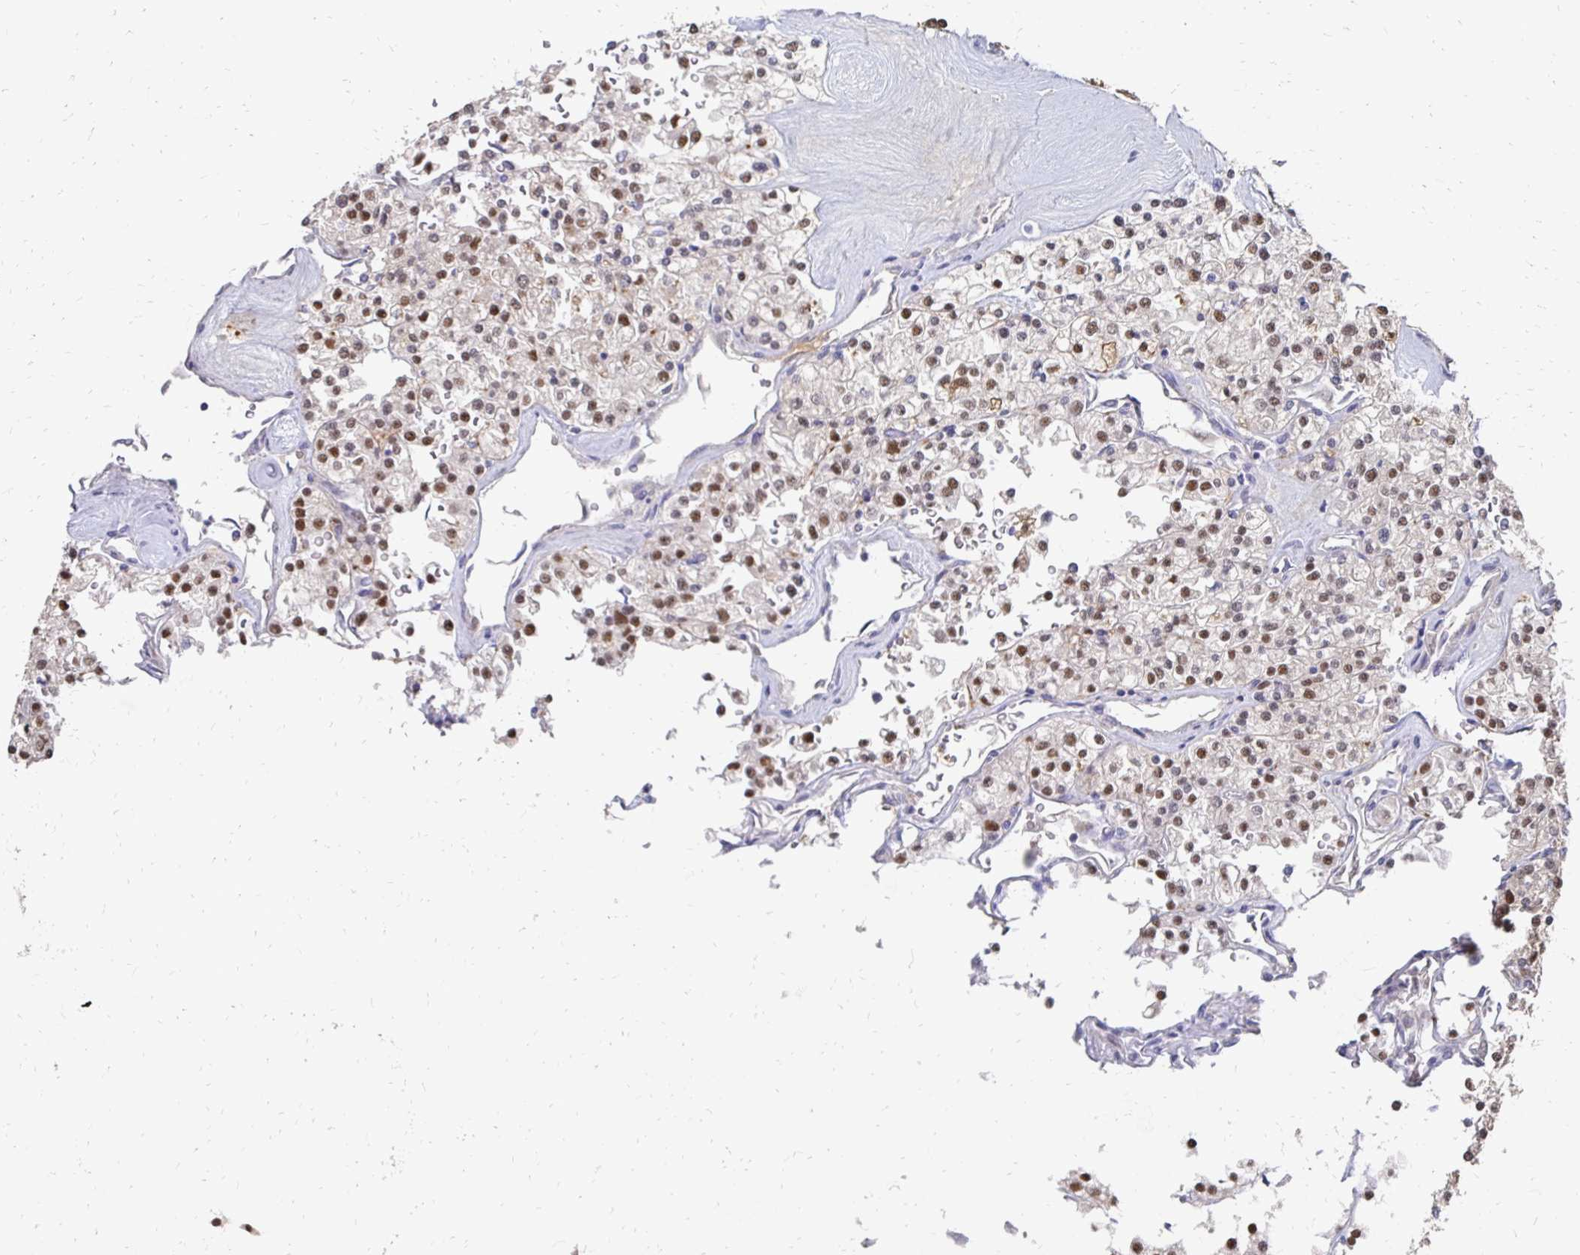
{"staining": {"intensity": "moderate", "quantity": ">75%", "location": "cytoplasmic/membranous,nuclear"}, "tissue": "renal cancer", "cell_type": "Tumor cells", "image_type": "cancer", "snomed": [{"axis": "morphology", "description": "Adenocarcinoma, NOS"}, {"axis": "topography", "description": "Kidney"}], "caption": "Renal cancer stained for a protein reveals moderate cytoplasmic/membranous and nuclear positivity in tumor cells.", "gene": "SYCP3", "patient": {"sex": "male", "age": 80}}